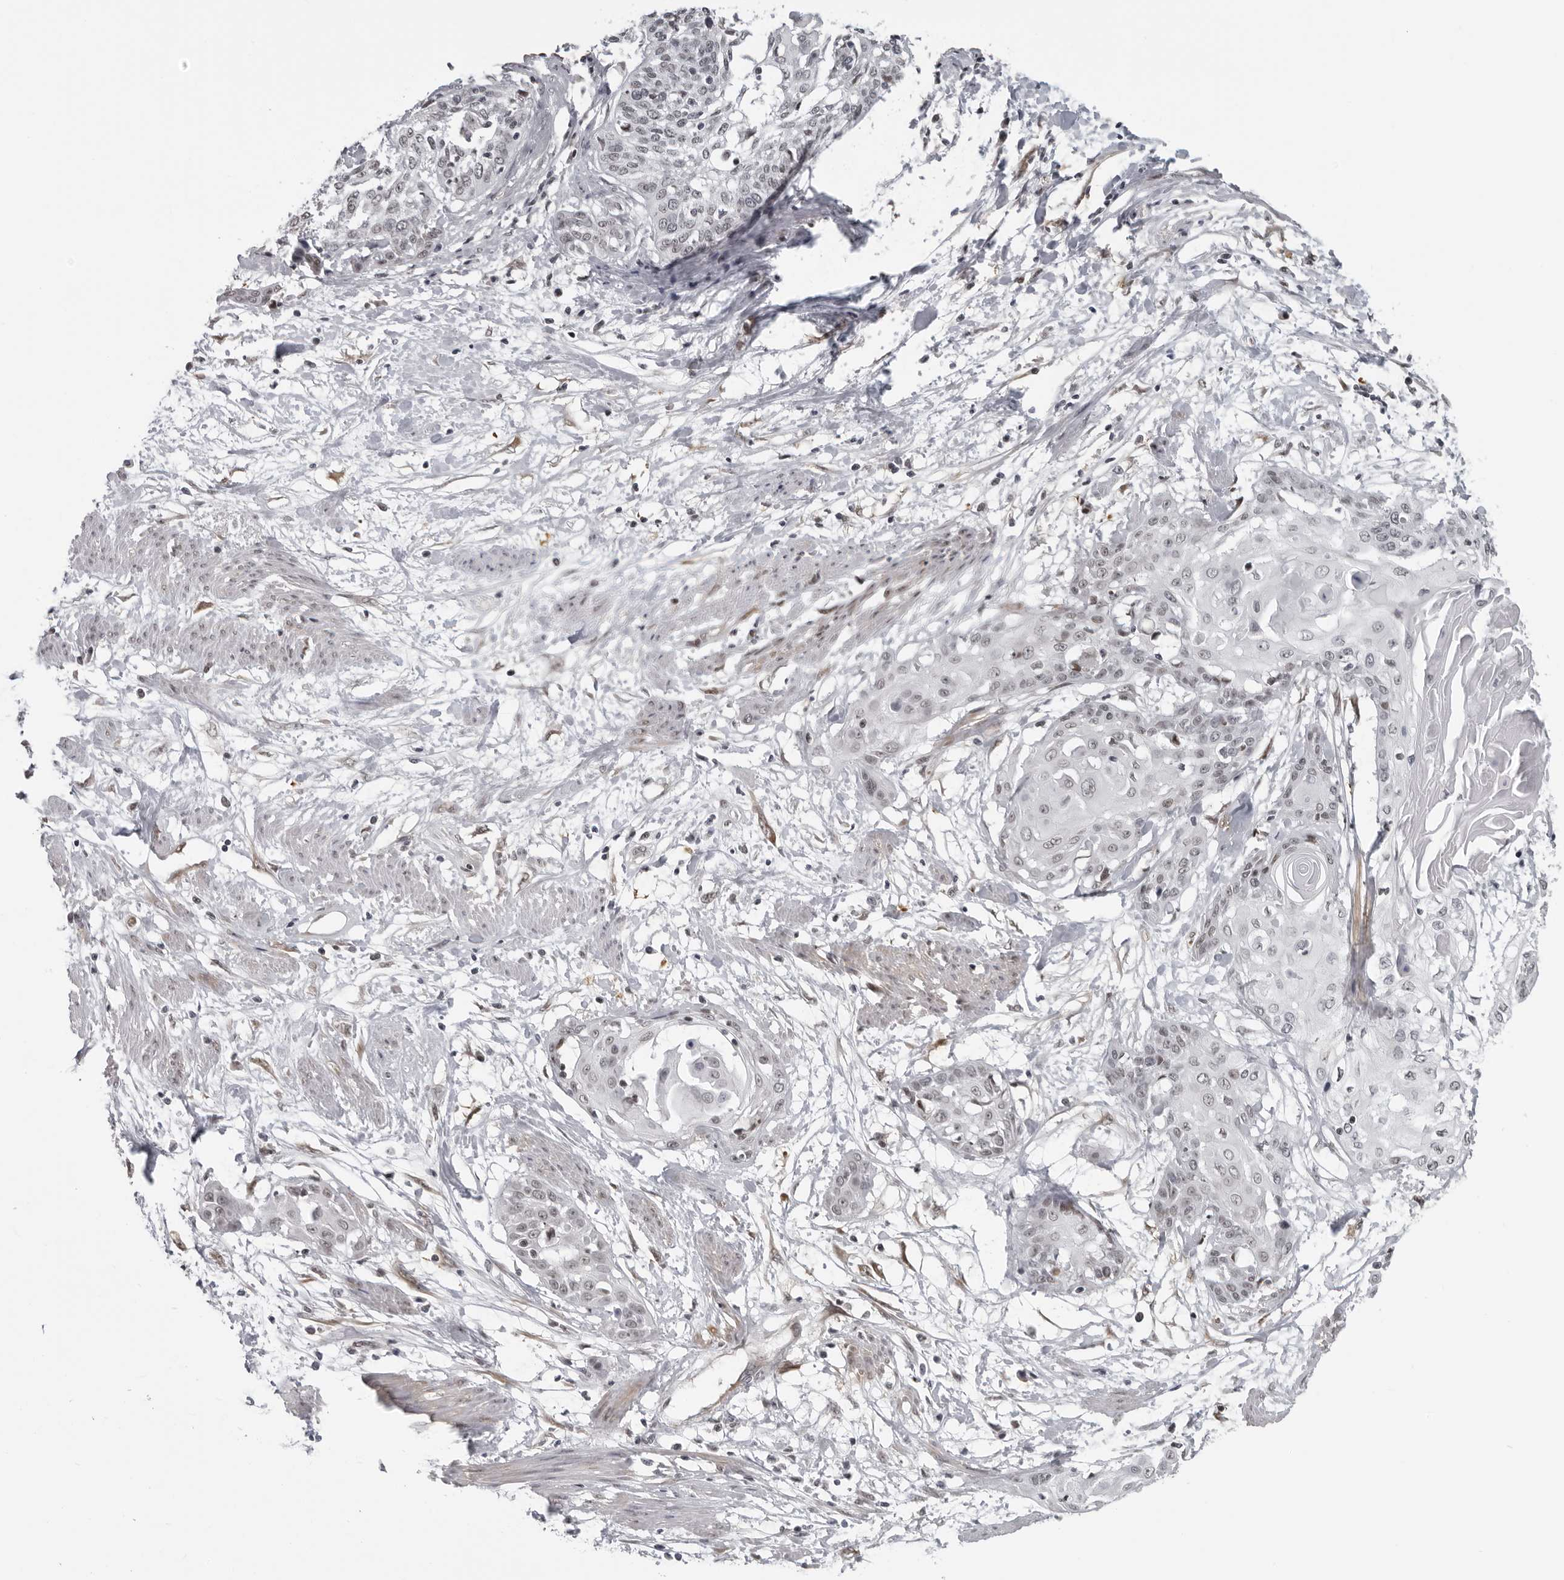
{"staining": {"intensity": "negative", "quantity": "none", "location": "none"}, "tissue": "cervical cancer", "cell_type": "Tumor cells", "image_type": "cancer", "snomed": [{"axis": "morphology", "description": "Squamous cell carcinoma, NOS"}, {"axis": "topography", "description": "Cervix"}], "caption": "A micrograph of human cervical cancer (squamous cell carcinoma) is negative for staining in tumor cells. (DAB (3,3'-diaminobenzidine) immunohistochemistry with hematoxylin counter stain).", "gene": "MAF", "patient": {"sex": "female", "age": 57}}